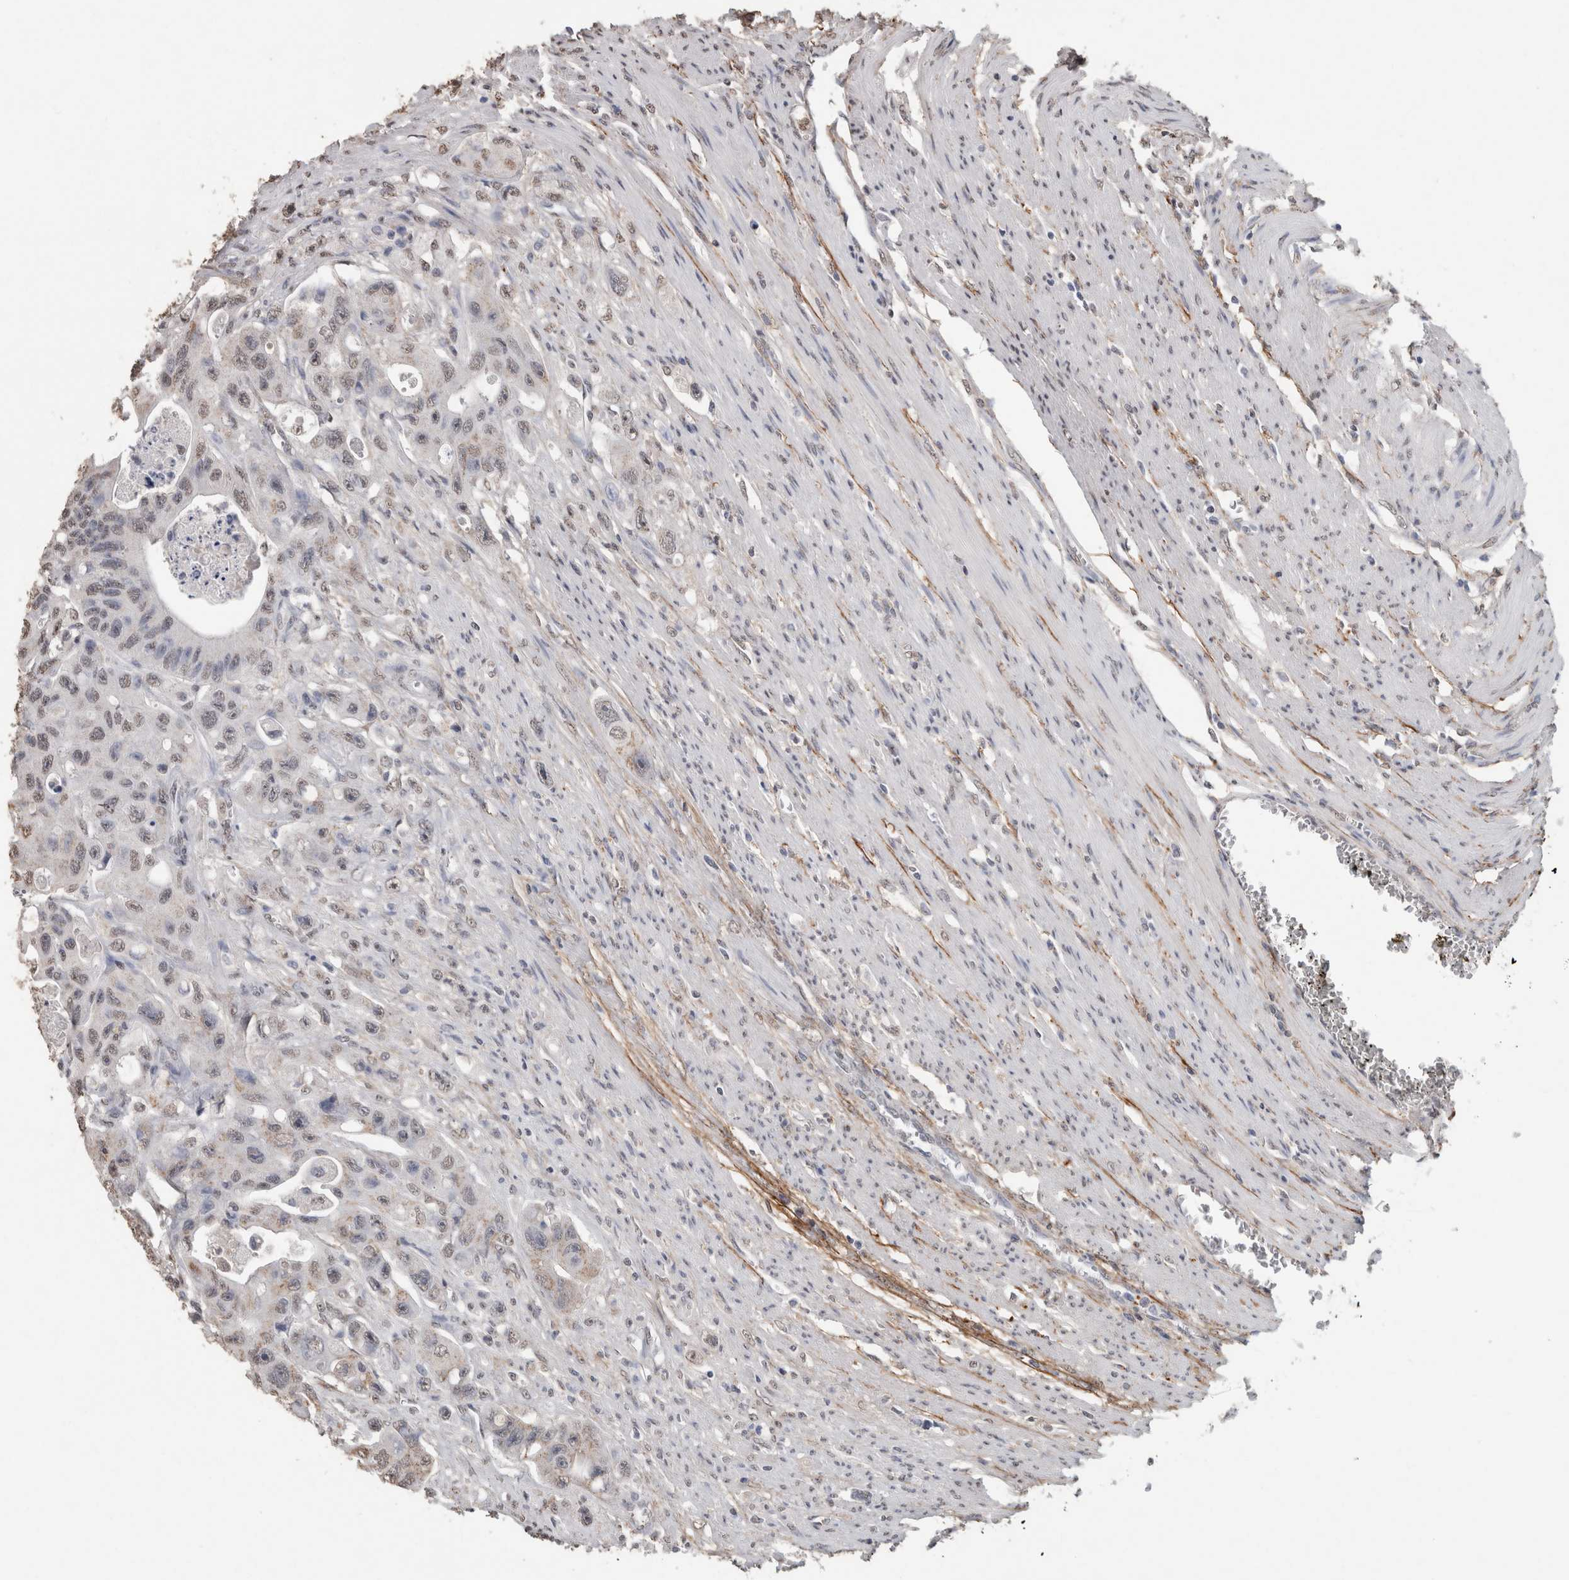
{"staining": {"intensity": "negative", "quantity": "none", "location": "none"}, "tissue": "colorectal cancer", "cell_type": "Tumor cells", "image_type": "cancer", "snomed": [{"axis": "morphology", "description": "Adenocarcinoma, NOS"}, {"axis": "topography", "description": "Colon"}], "caption": "Tumor cells are negative for brown protein staining in colorectal adenocarcinoma.", "gene": "LTBP1", "patient": {"sex": "female", "age": 46}}